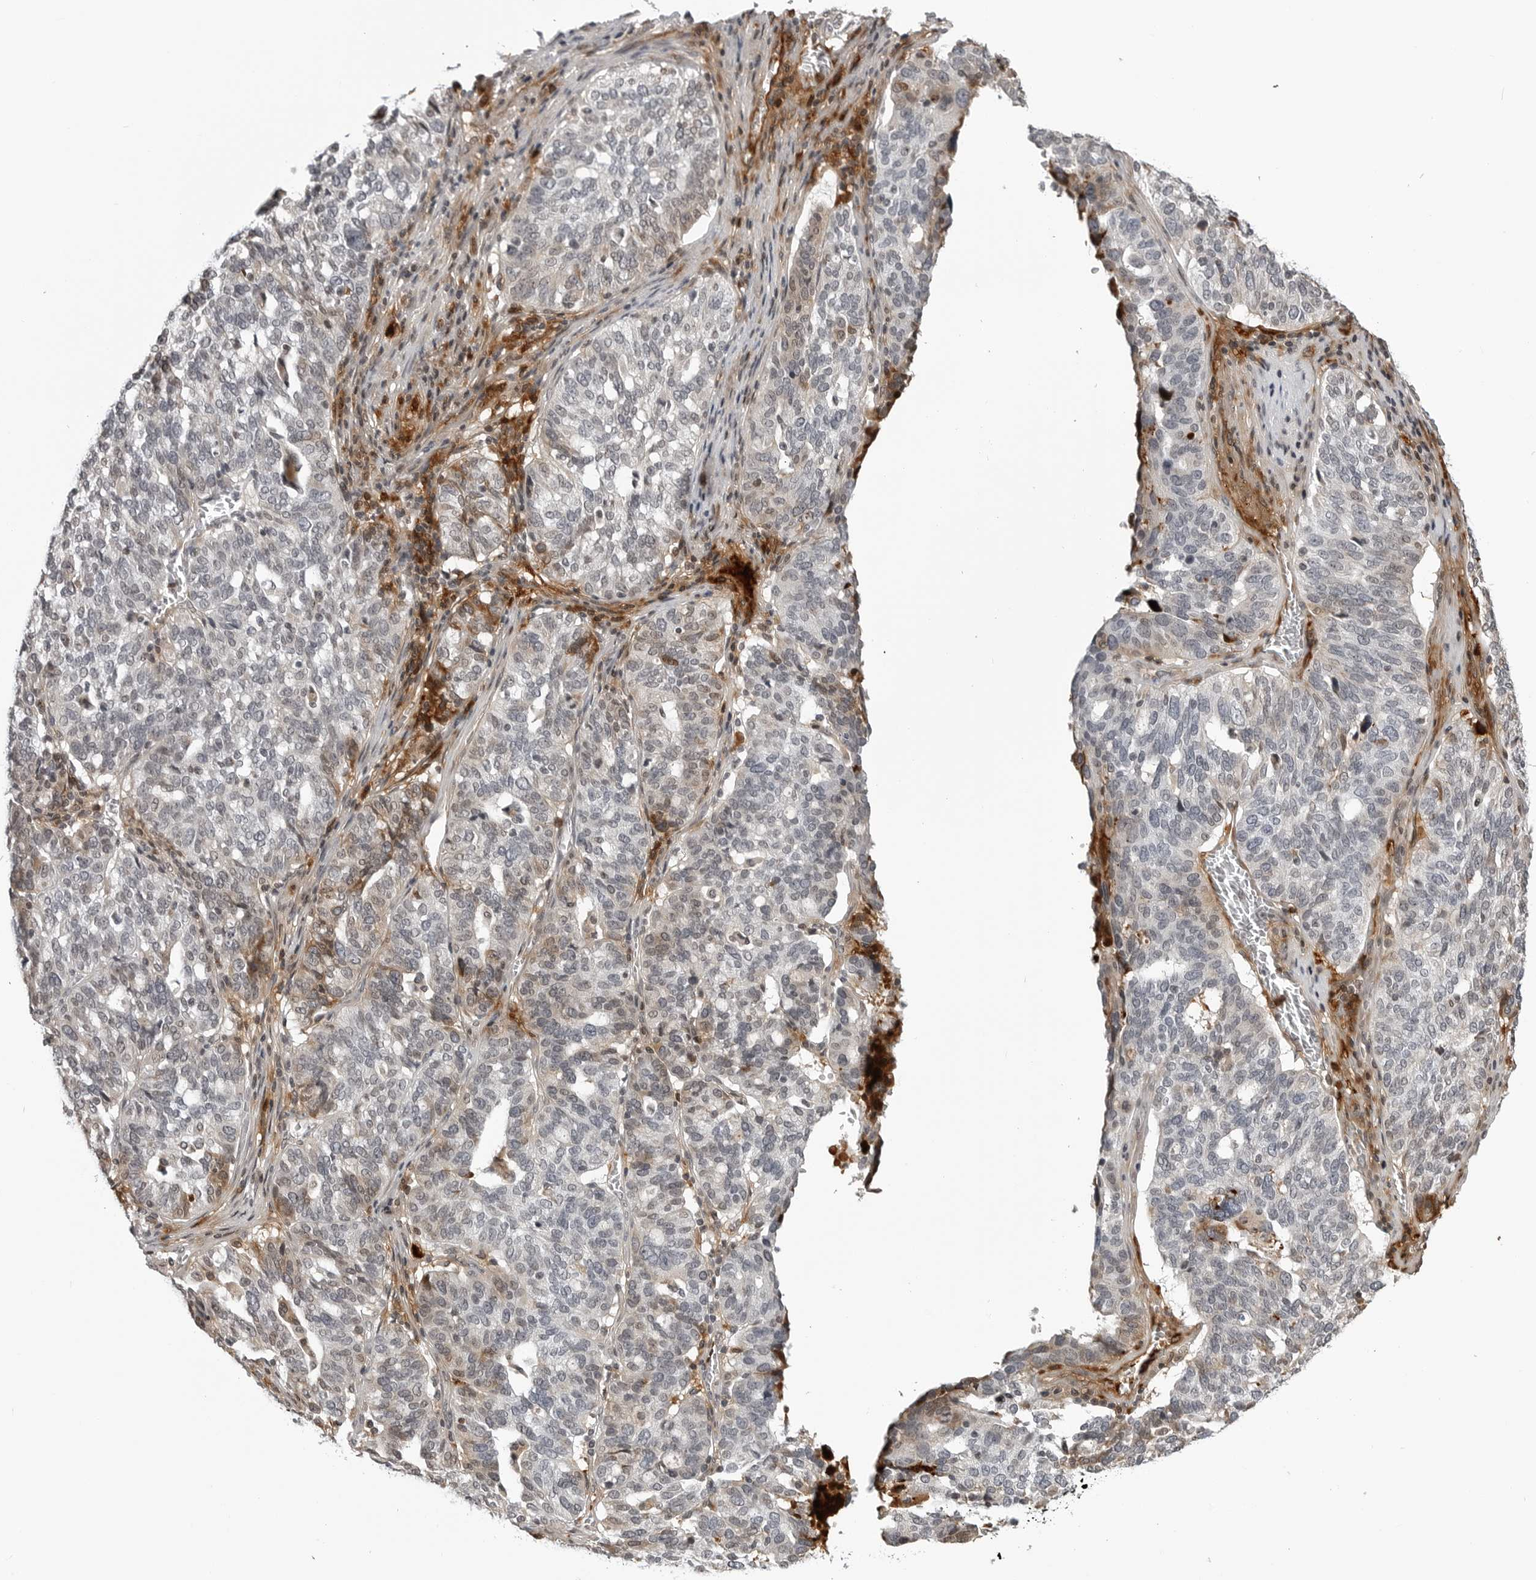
{"staining": {"intensity": "negative", "quantity": "none", "location": "none"}, "tissue": "ovarian cancer", "cell_type": "Tumor cells", "image_type": "cancer", "snomed": [{"axis": "morphology", "description": "Cystadenocarcinoma, serous, NOS"}, {"axis": "topography", "description": "Ovary"}], "caption": "Tumor cells are negative for brown protein staining in serous cystadenocarcinoma (ovarian). The staining is performed using DAB (3,3'-diaminobenzidine) brown chromogen with nuclei counter-stained in using hematoxylin.", "gene": "CXCR5", "patient": {"sex": "female", "age": 59}}